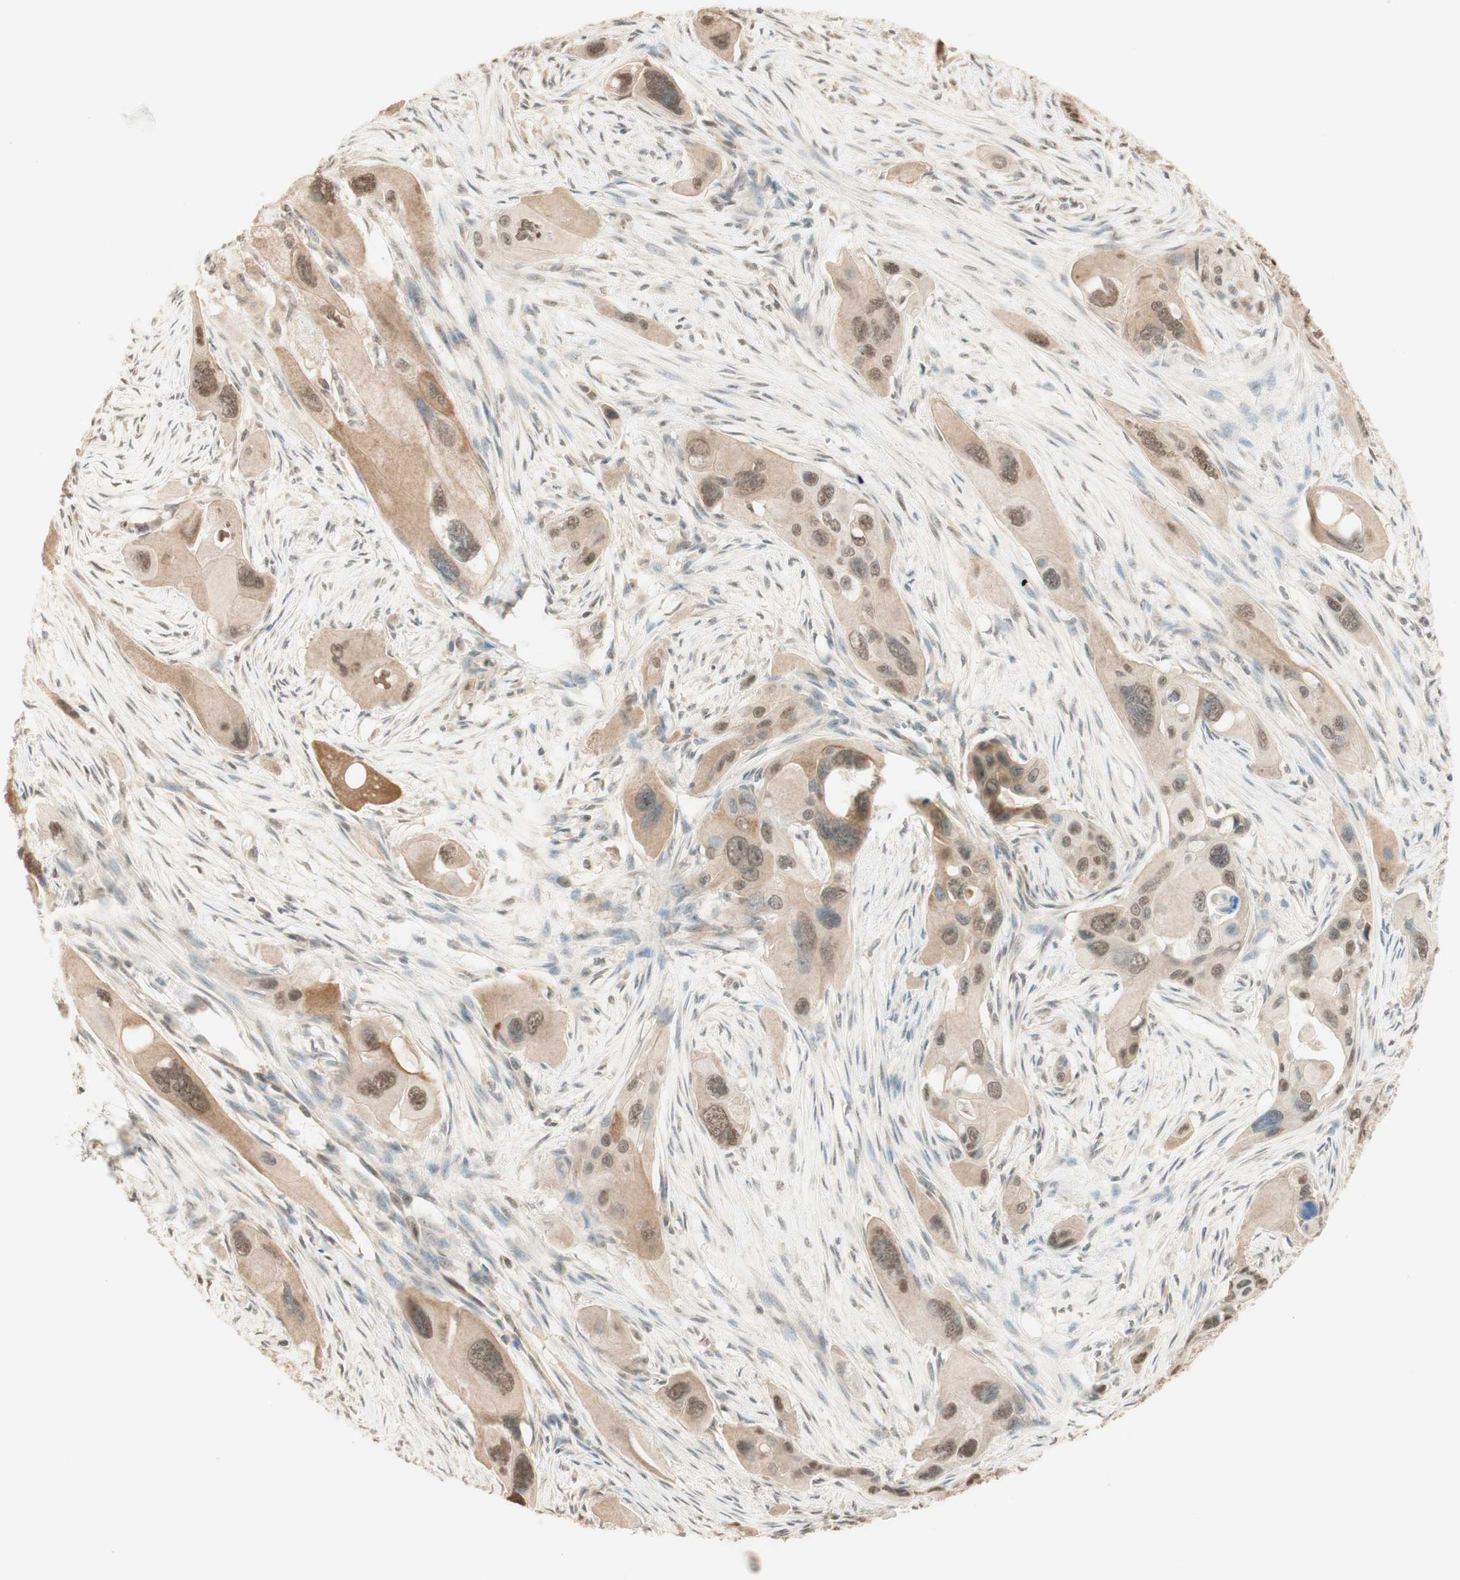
{"staining": {"intensity": "moderate", "quantity": ">75%", "location": "cytoplasmic/membranous,nuclear"}, "tissue": "pancreatic cancer", "cell_type": "Tumor cells", "image_type": "cancer", "snomed": [{"axis": "morphology", "description": "Adenocarcinoma, NOS"}, {"axis": "topography", "description": "Pancreas"}], "caption": "Protein staining by immunohistochemistry (IHC) shows moderate cytoplasmic/membranous and nuclear expression in approximately >75% of tumor cells in adenocarcinoma (pancreatic).", "gene": "SPINT2", "patient": {"sex": "male", "age": 73}}